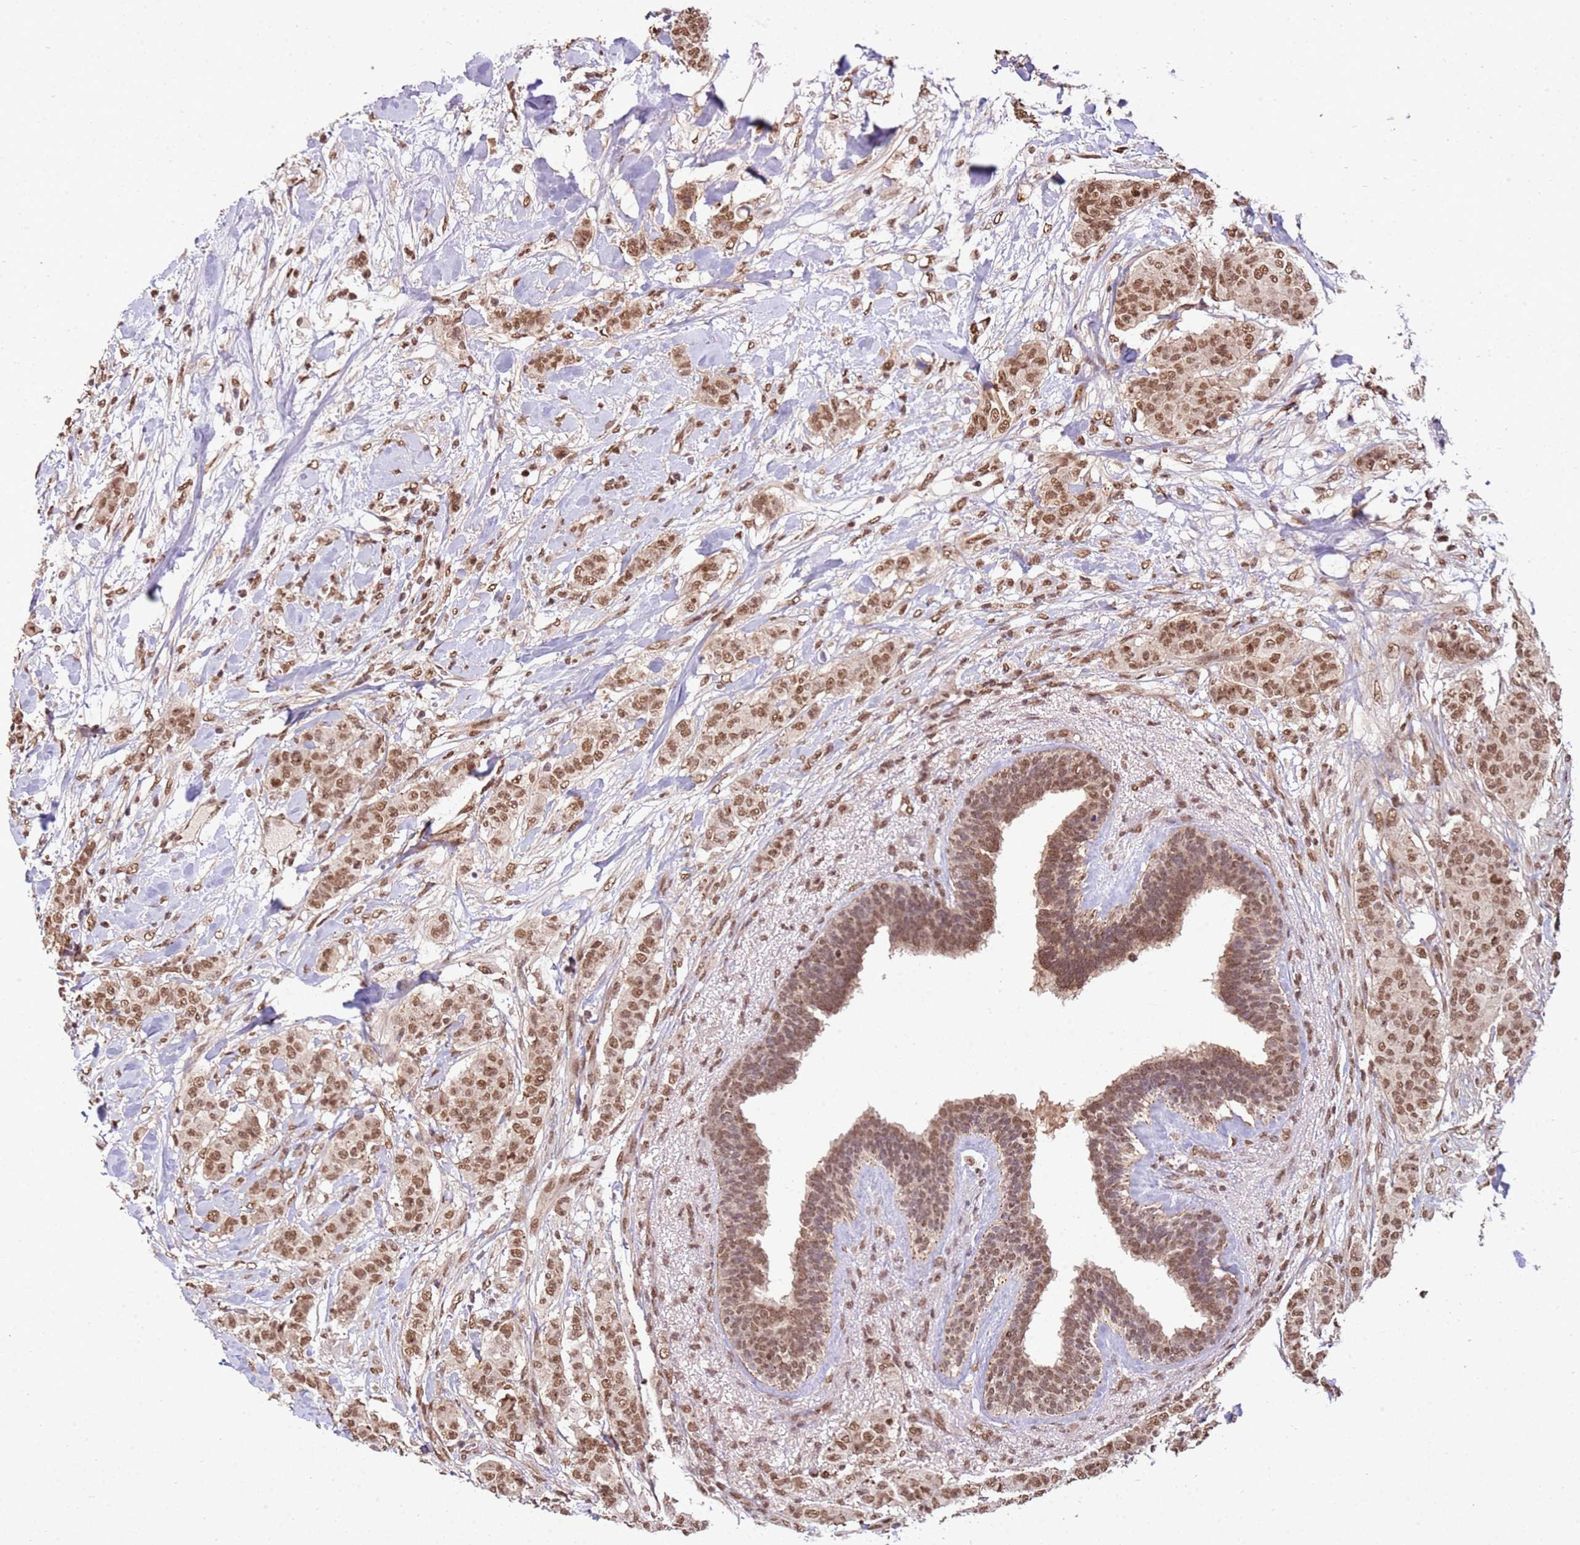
{"staining": {"intensity": "moderate", "quantity": ">75%", "location": "nuclear"}, "tissue": "breast cancer", "cell_type": "Tumor cells", "image_type": "cancer", "snomed": [{"axis": "morphology", "description": "Duct carcinoma"}, {"axis": "topography", "description": "Breast"}], "caption": "A brown stain shows moderate nuclear staining of a protein in human invasive ductal carcinoma (breast) tumor cells.", "gene": "ZBTB12", "patient": {"sex": "female", "age": 40}}